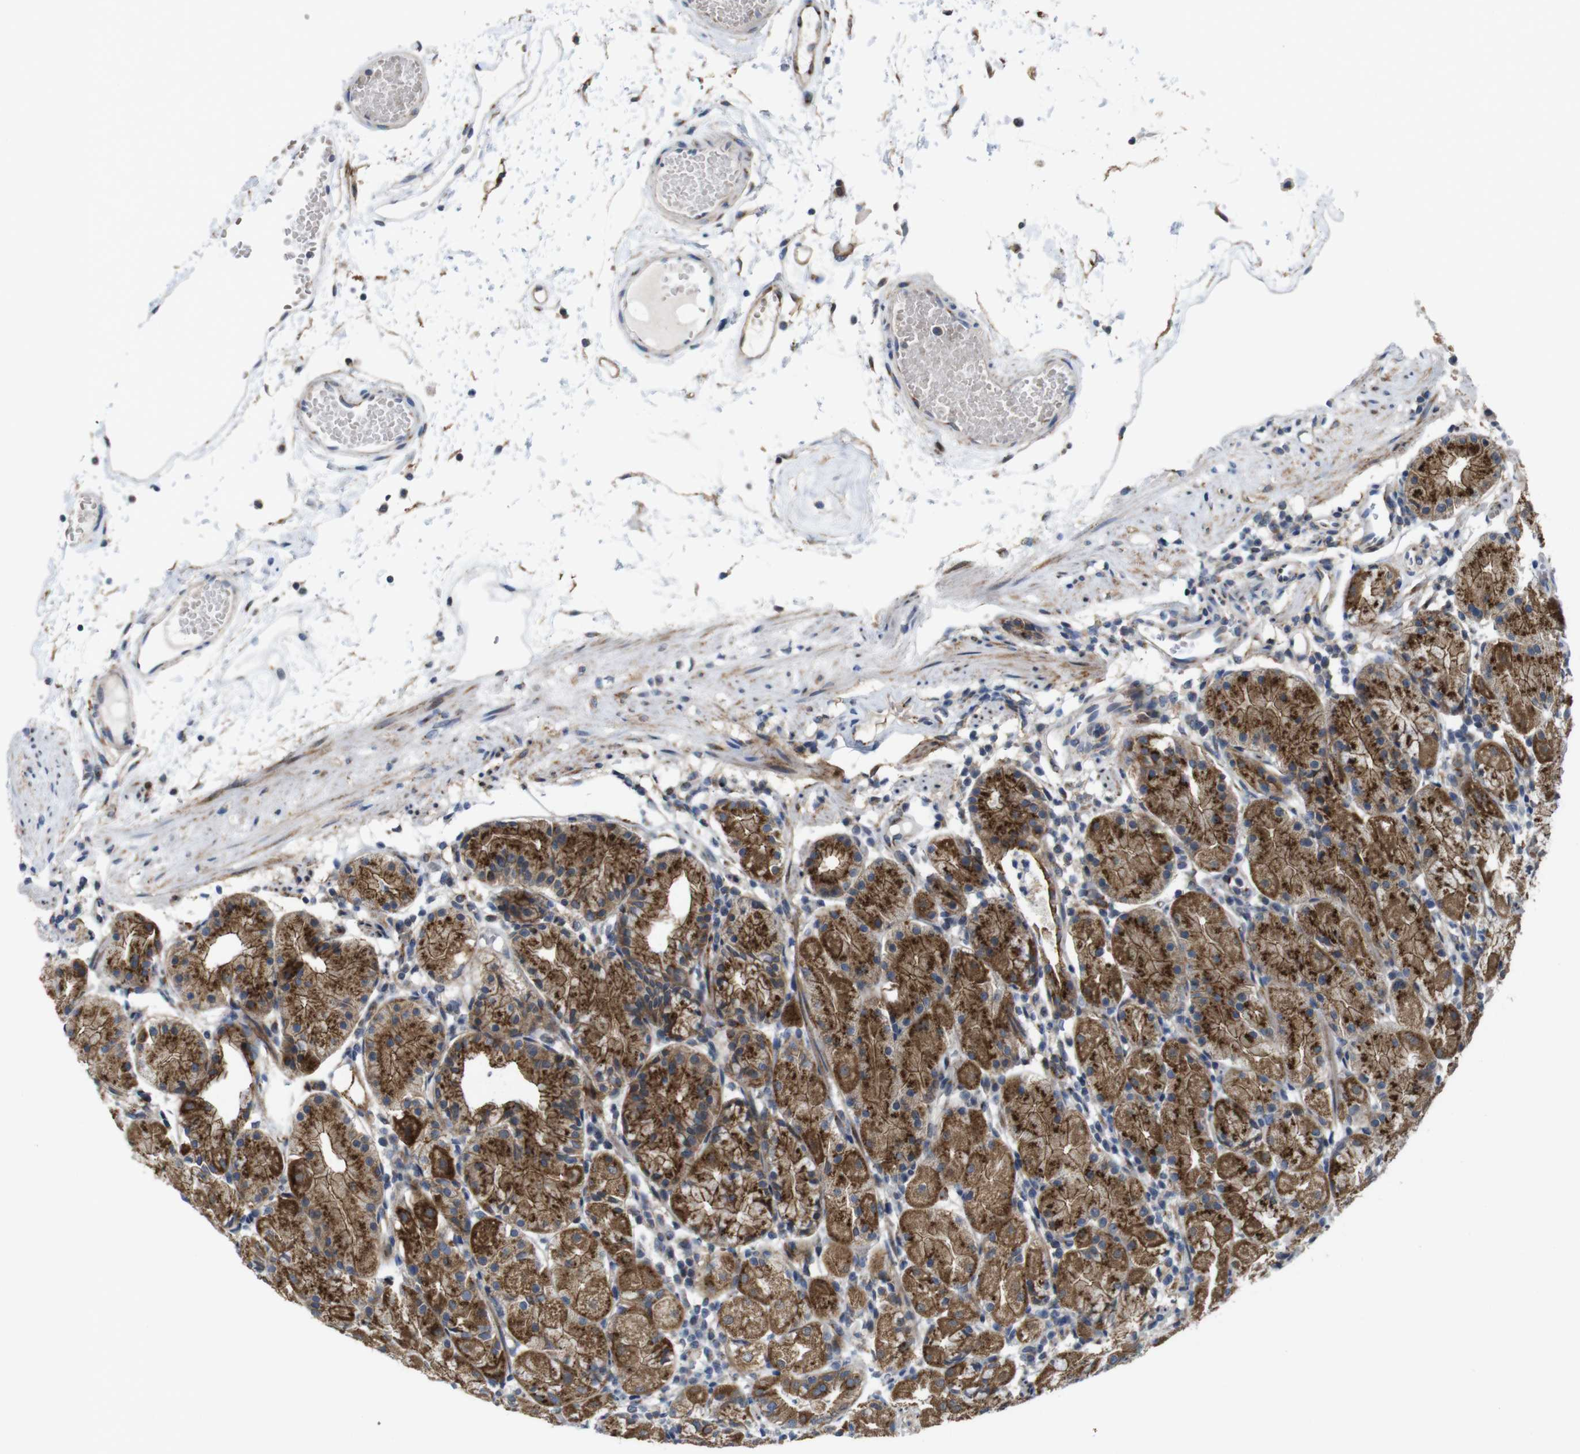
{"staining": {"intensity": "moderate", "quantity": ">75%", "location": "cytoplasmic/membranous"}, "tissue": "stomach", "cell_type": "Glandular cells", "image_type": "normal", "snomed": [{"axis": "morphology", "description": "Normal tissue, NOS"}, {"axis": "topography", "description": "Stomach"}, {"axis": "topography", "description": "Stomach, lower"}], "caption": "This is a micrograph of immunohistochemistry (IHC) staining of benign stomach, which shows moderate staining in the cytoplasmic/membranous of glandular cells.", "gene": "EFCAB14", "patient": {"sex": "female", "age": 75}}